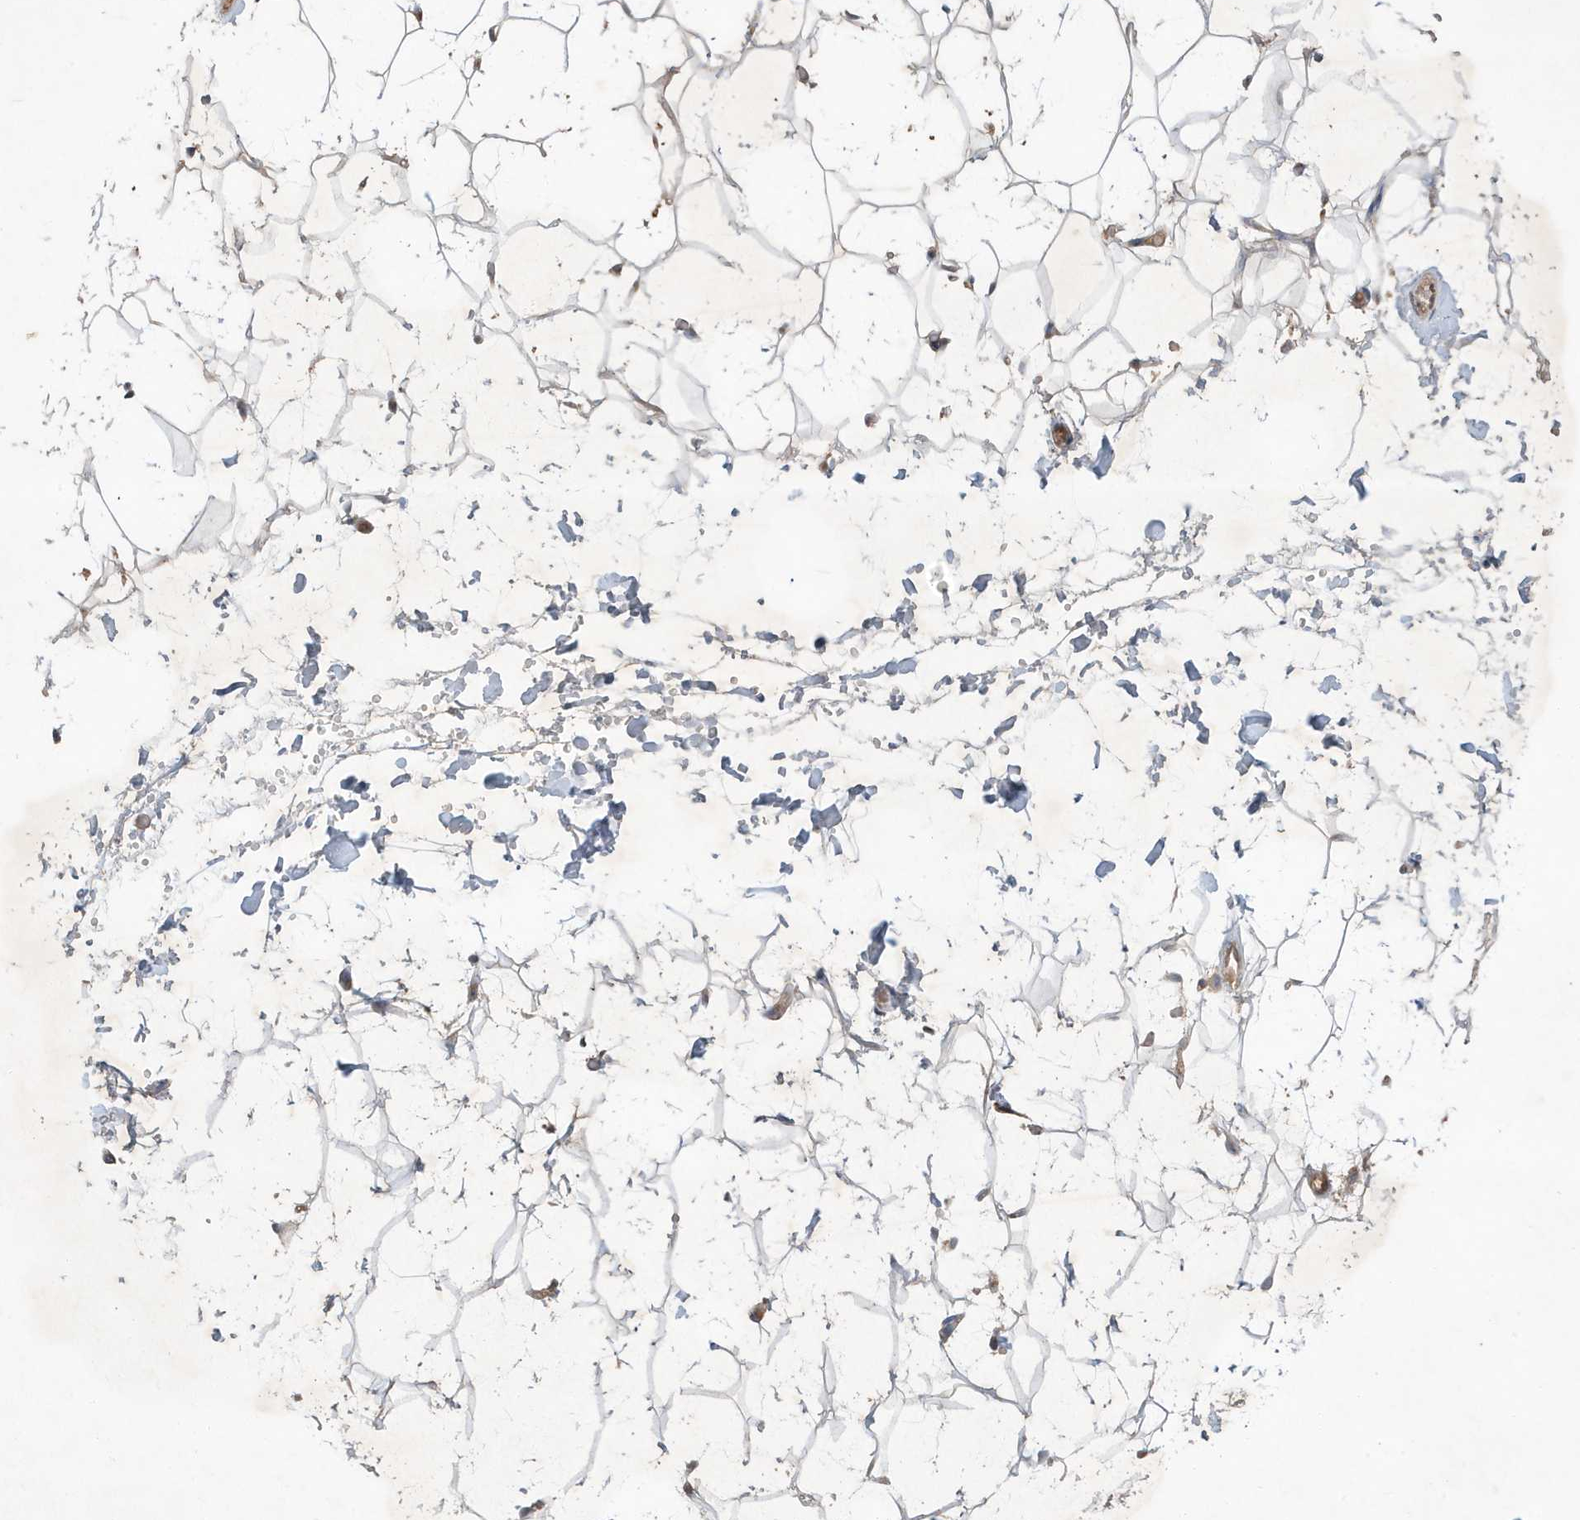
{"staining": {"intensity": "negative", "quantity": "none", "location": "none"}, "tissue": "adipose tissue", "cell_type": "Adipocytes", "image_type": "normal", "snomed": [{"axis": "morphology", "description": "Normal tissue, NOS"}, {"axis": "topography", "description": "Breast"}], "caption": "High power microscopy micrograph of an immunohistochemistry (IHC) micrograph of normal adipose tissue, revealing no significant positivity in adipocytes.", "gene": "ABCB9", "patient": {"sex": "female", "age": 26}}